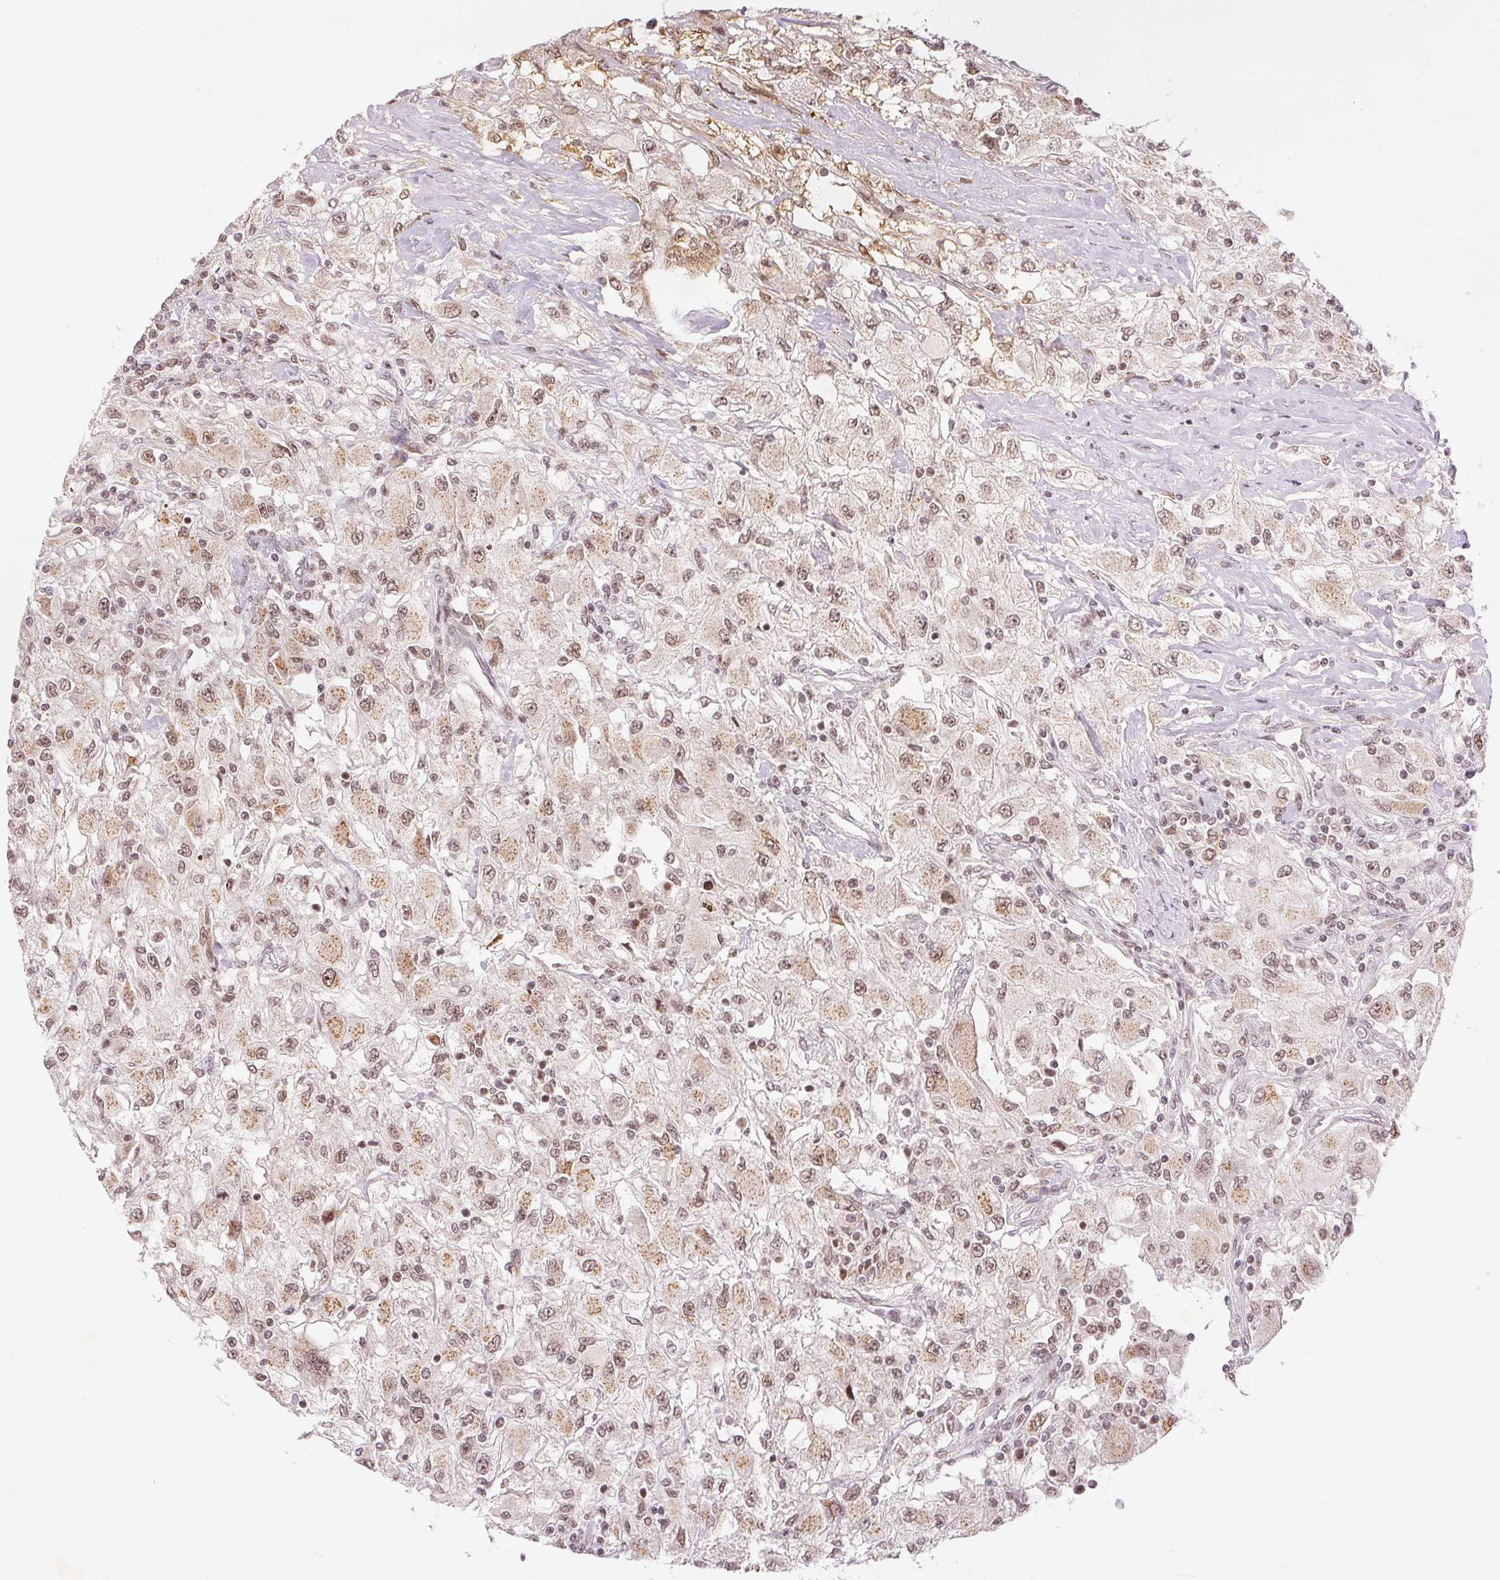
{"staining": {"intensity": "moderate", "quantity": ">75%", "location": "nuclear"}, "tissue": "renal cancer", "cell_type": "Tumor cells", "image_type": "cancer", "snomed": [{"axis": "morphology", "description": "Adenocarcinoma, NOS"}, {"axis": "topography", "description": "Kidney"}], "caption": "This micrograph exhibits adenocarcinoma (renal) stained with immunohistochemistry (IHC) to label a protein in brown. The nuclear of tumor cells show moderate positivity for the protein. Nuclei are counter-stained blue.", "gene": "DEK", "patient": {"sex": "female", "age": 67}}